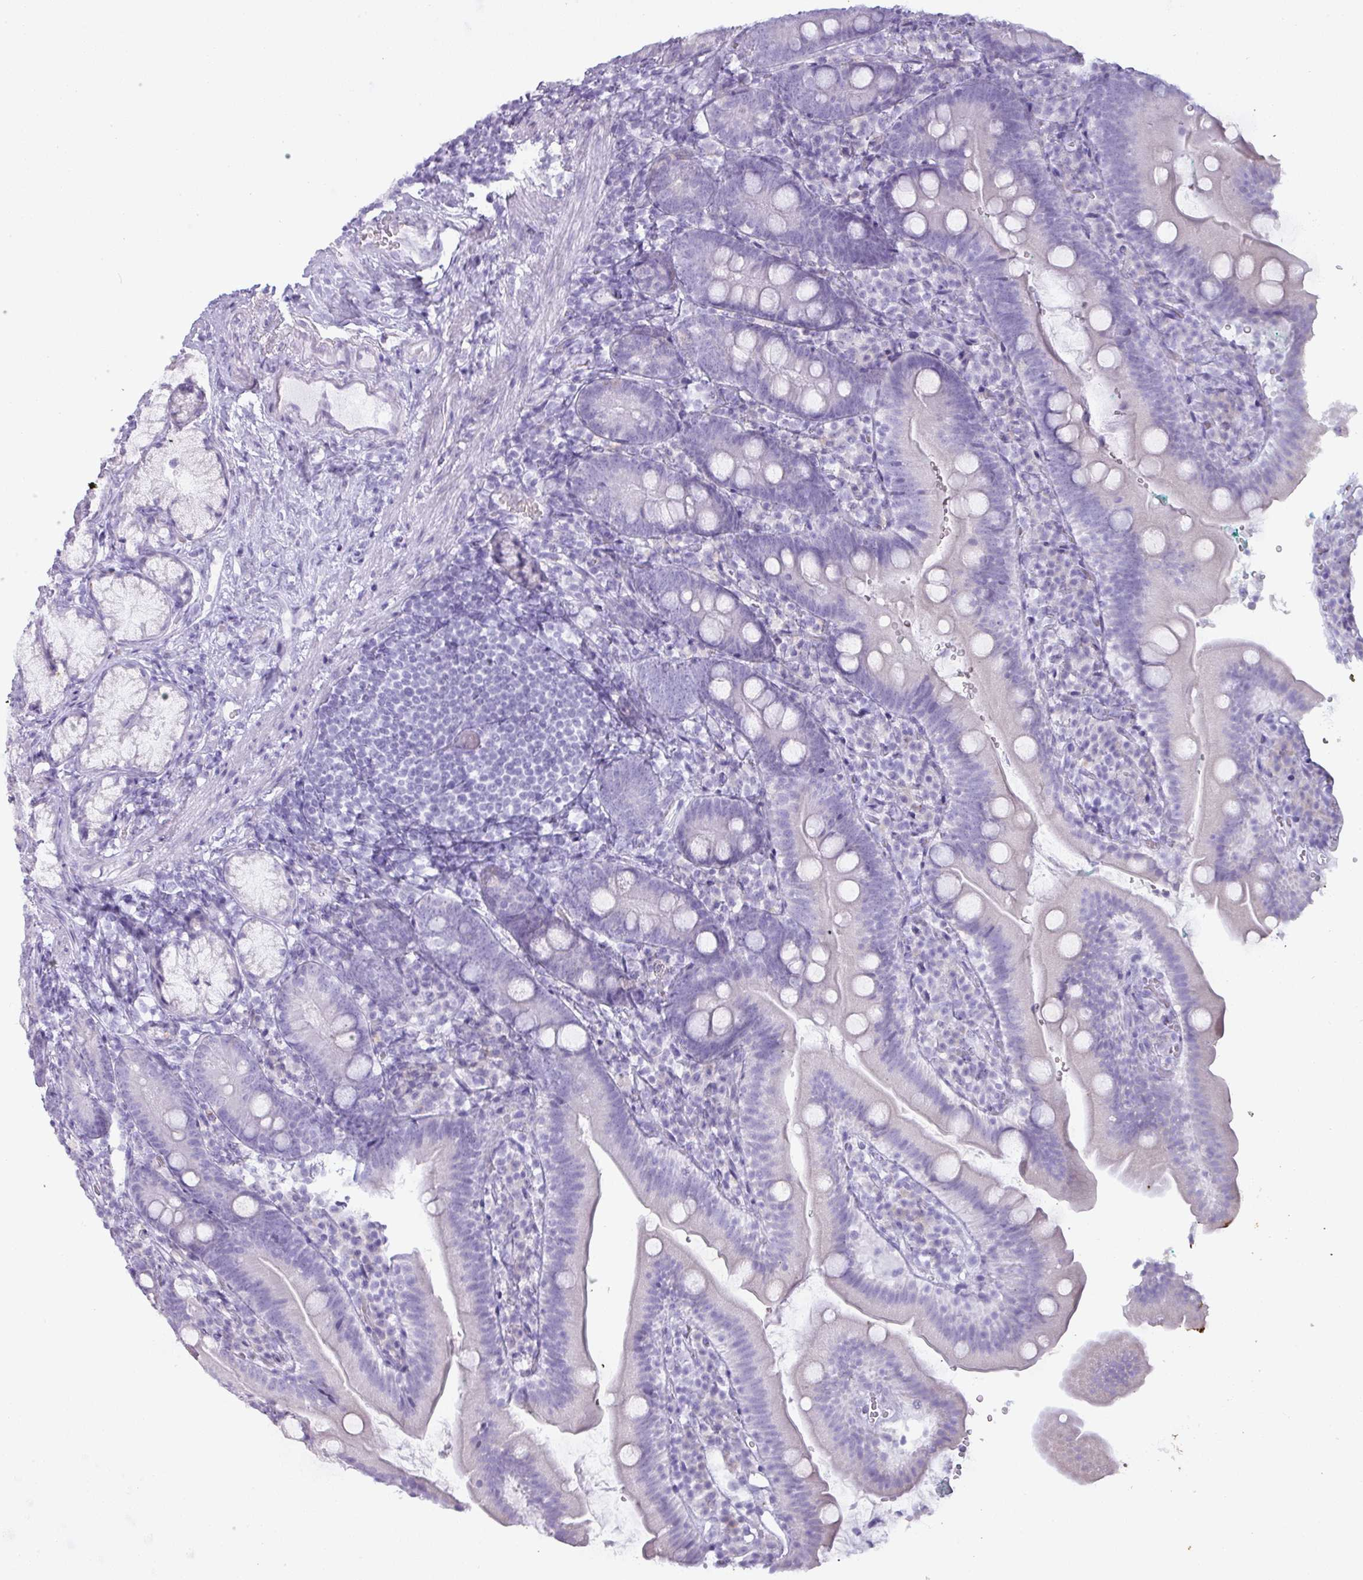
{"staining": {"intensity": "negative", "quantity": "none", "location": "none"}, "tissue": "duodenum", "cell_type": "Glandular cells", "image_type": "normal", "snomed": [{"axis": "morphology", "description": "Normal tissue, NOS"}, {"axis": "topography", "description": "Duodenum"}], "caption": "DAB (3,3'-diaminobenzidine) immunohistochemical staining of benign human duodenum exhibits no significant positivity in glandular cells. (DAB (3,3'-diaminobenzidine) immunohistochemistry (IHC) visualized using brightfield microscopy, high magnification).", "gene": "PGA3", "patient": {"sex": "female", "age": 67}}